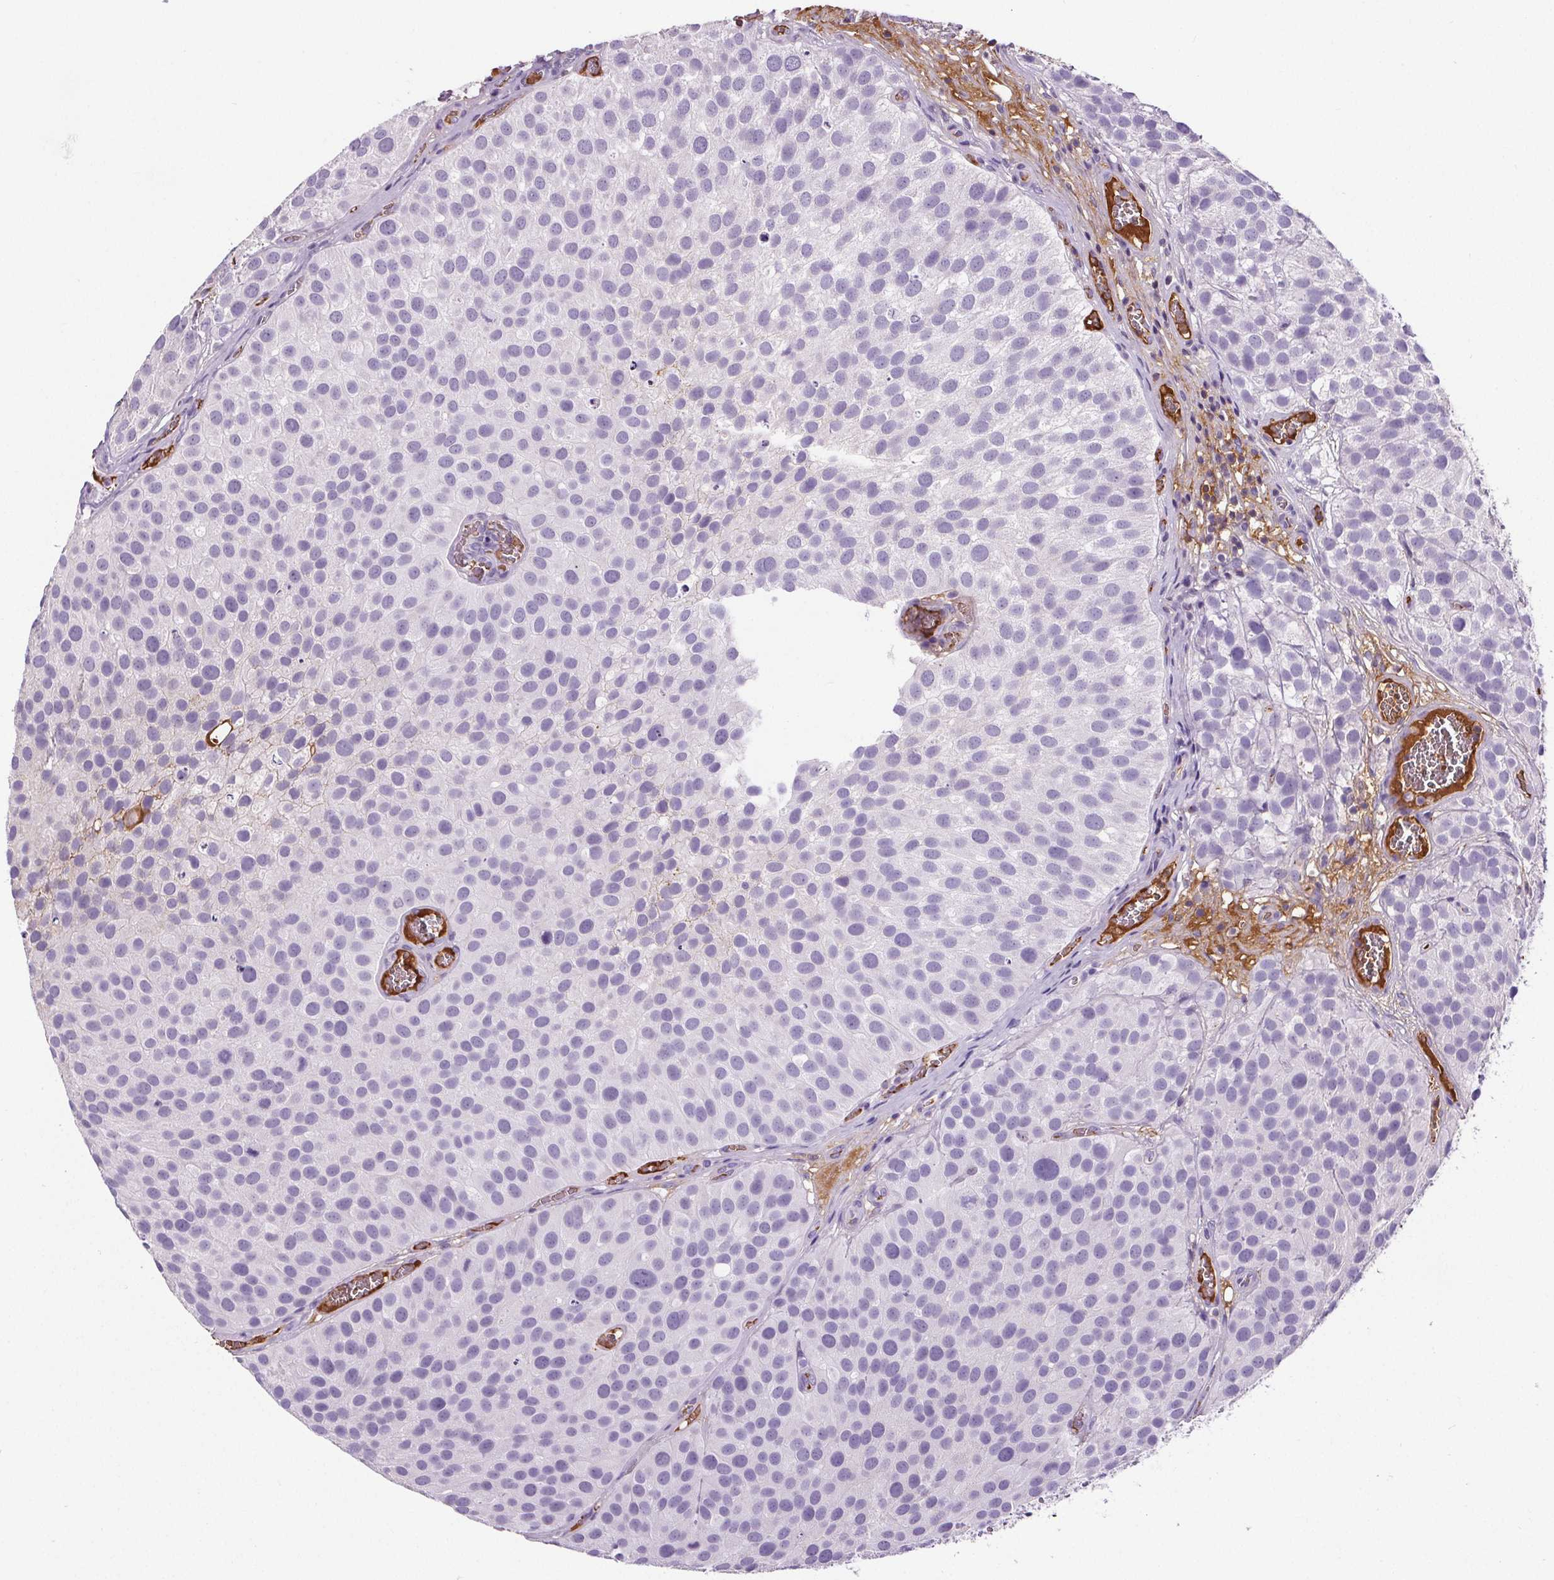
{"staining": {"intensity": "negative", "quantity": "none", "location": "none"}, "tissue": "urothelial cancer", "cell_type": "Tumor cells", "image_type": "cancer", "snomed": [{"axis": "morphology", "description": "Urothelial carcinoma, Low grade"}, {"axis": "topography", "description": "Urinary bladder"}], "caption": "Photomicrograph shows no significant protein positivity in tumor cells of low-grade urothelial carcinoma.", "gene": "CD5L", "patient": {"sex": "female", "age": 69}}